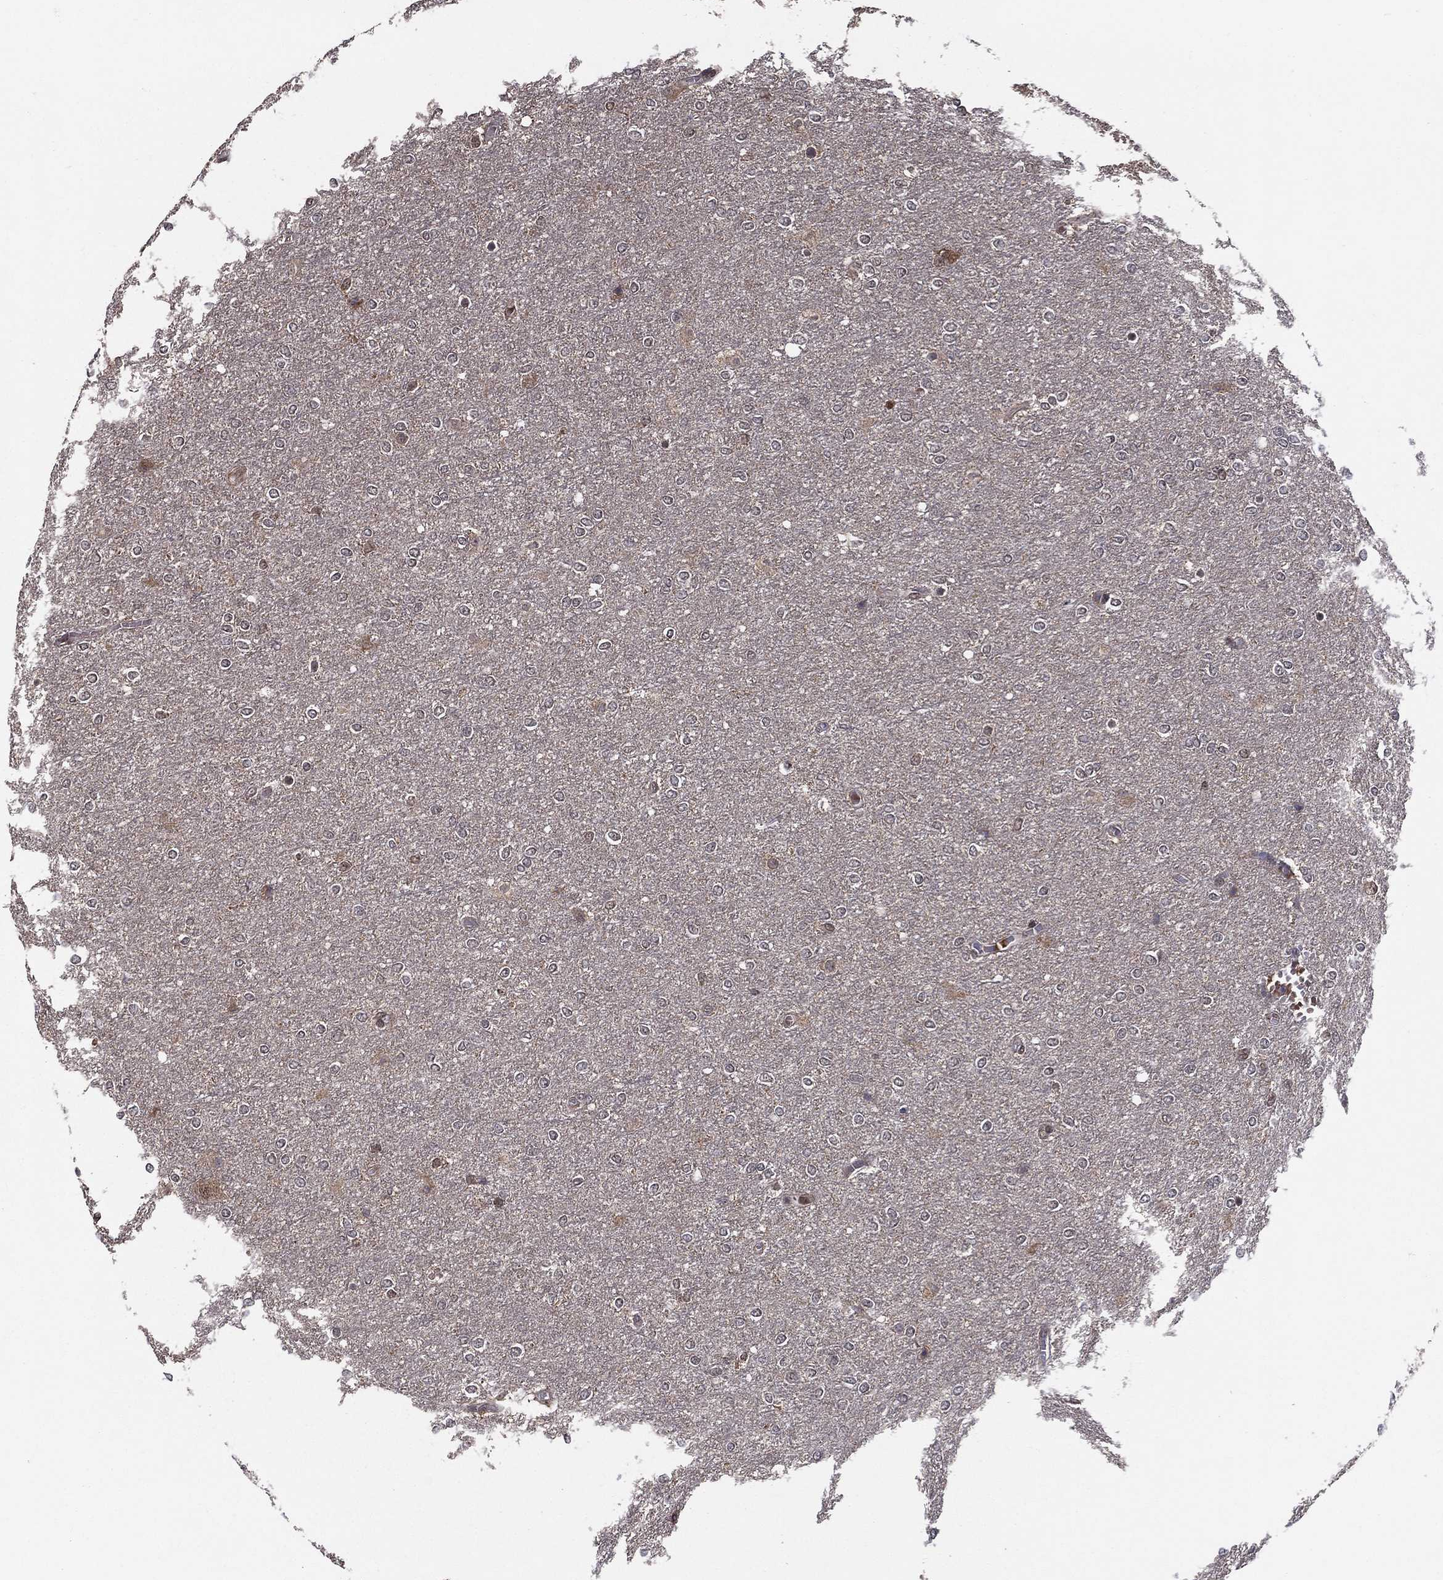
{"staining": {"intensity": "weak", "quantity": "<25%", "location": "cytoplasmic/membranous,nuclear"}, "tissue": "glioma", "cell_type": "Tumor cells", "image_type": "cancer", "snomed": [{"axis": "morphology", "description": "Glioma, malignant, High grade"}, {"axis": "topography", "description": "Brain"}], "caption": "Micrograph shows no significant protein staining in tumor cells of glioma.", "gene": "CARM1", "patient": {"sex": "female", "age": 61}}